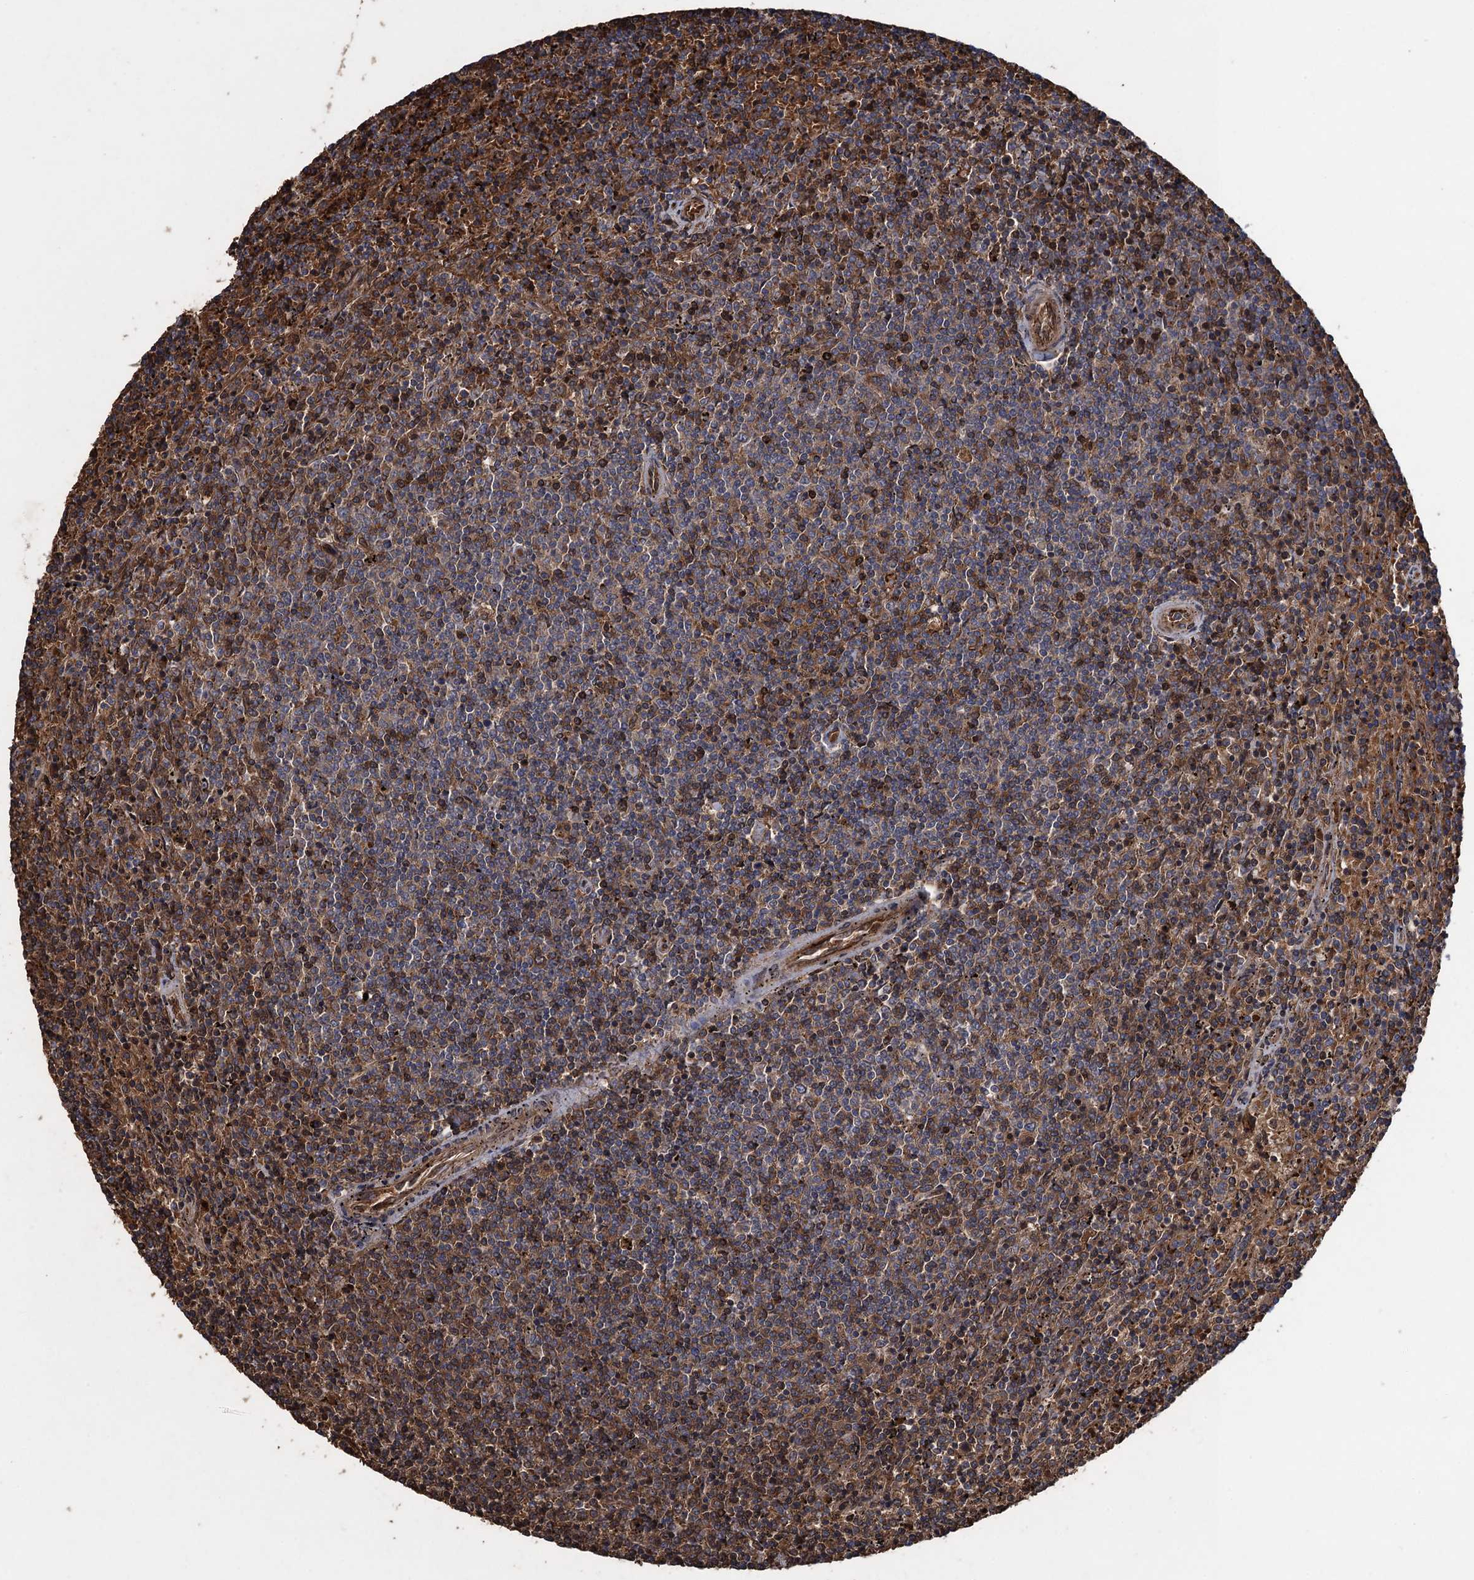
{"staining": {"intensity": "moderate", "quantity": "25%-75%", "location": "cytoplasmic/membranous"}, "tissue": "lymphoma", "cell_type": "Tumor cells", "image_type": "cancer", "snomed": [{"axis": "morphology", "description": "Malignant lymphoma, non-Hodgkin's type, Low grade"}, {"axis": "topography", "description": "Spleen"}], "caption": "Brown immunohistochemical staining in human malignant lymphoma, non-Hodgkin's type (low-grade) shows moderate cytoplasmic/membranous expression in about 25%-75% of tumor cells. (brown staining indicates protein expression, while blue staining denotes nuclei).", "gene": "TXNDC11", "patient": {"sex": "female", "age": 50}}